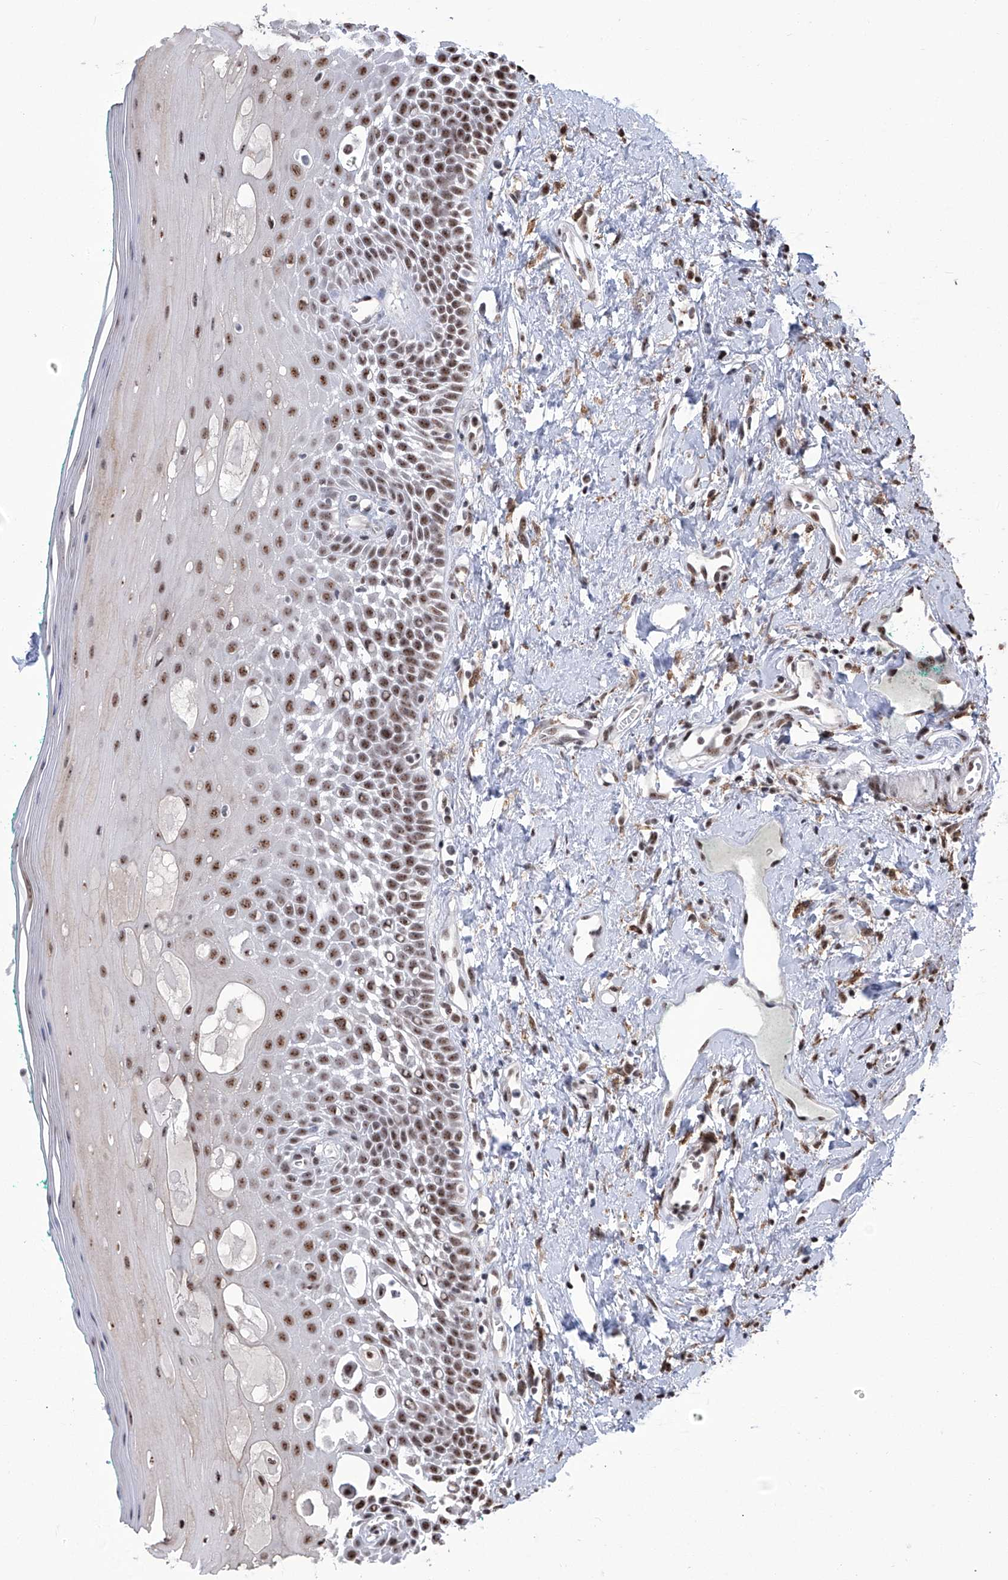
{"staining": {"intensity": "strong", "quantity": "25%-75%", "location": "nuclear"}, "tissue": "oral mucosa", "cell_type": "Squamous epithelial cells", "image_type": "normal", "snomed": [{"axis": "morphology", "description": "Normal tissue, NOS"}, {"axis": "topography", "description": "Oral tissue"}], "caption": "The micrograph displays a brown stain indicating the presence of a protein in the nuclear of squamous epithelial cells in oral mucosa.", "gene": "FBXL4", "patient": {"sex": "female", "age": 70}}